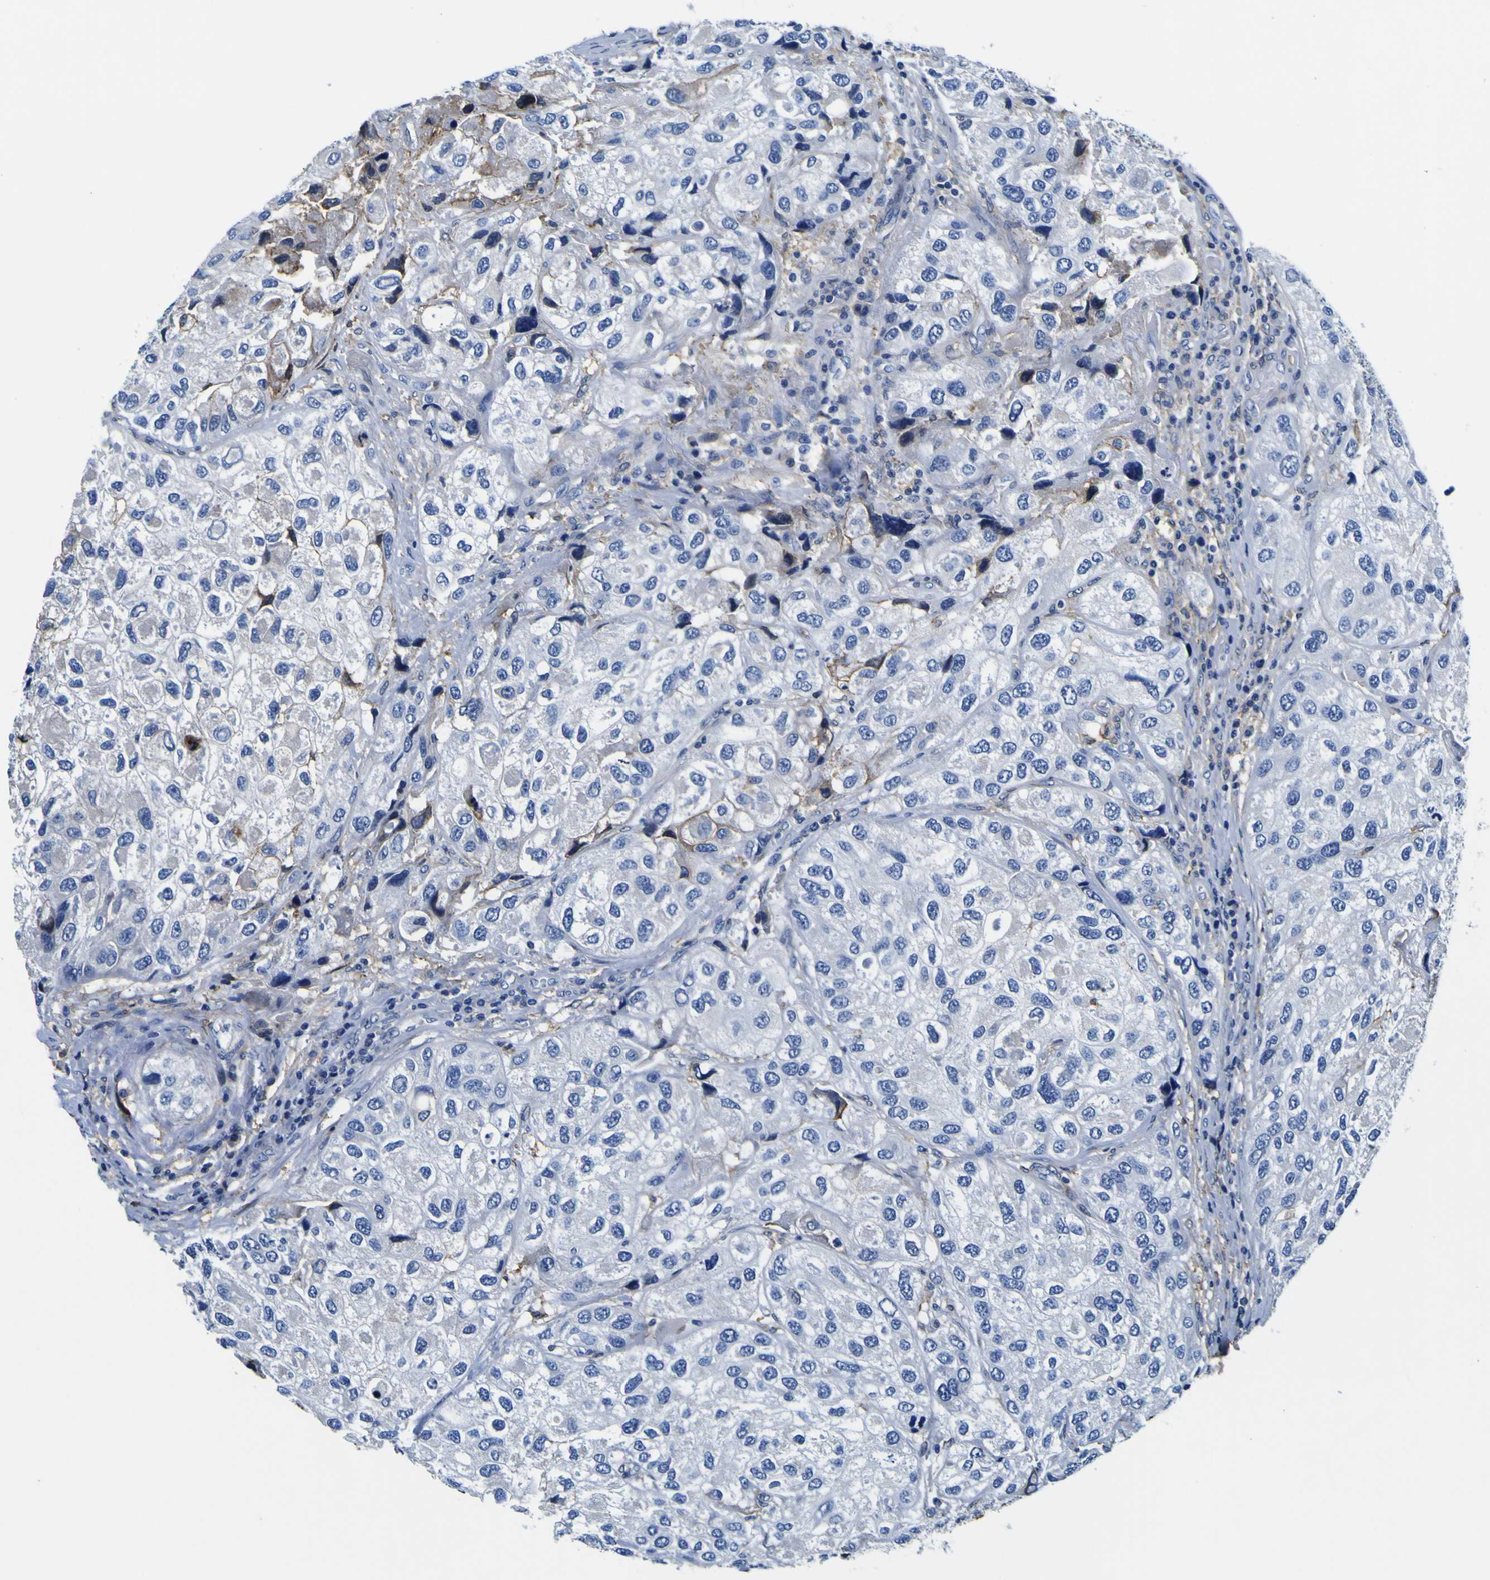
{"staining": {"intensity": "negative", "quantity": "none", "location": "none"}, "tissue": "urothelial cancer", "cell_type": "Tumor cells", "image_type": "cancer", "snomed": [{"axis": "morphology", "description": "Urothelial carcinoma, High grade"}, {"axis": "topography", "description": "Urinary bladder"}], "caption": "Protein analysis of urothelial carcinoma (high-grade) shows no significant expression in tumor cells. Brightfield microscopy of immunohistochemistry stained with DAB (brown) and hematoxylin (blue), captured at high magnification.", "gene": "PXDN", "patient": {"sex": "female", "age": 64}}